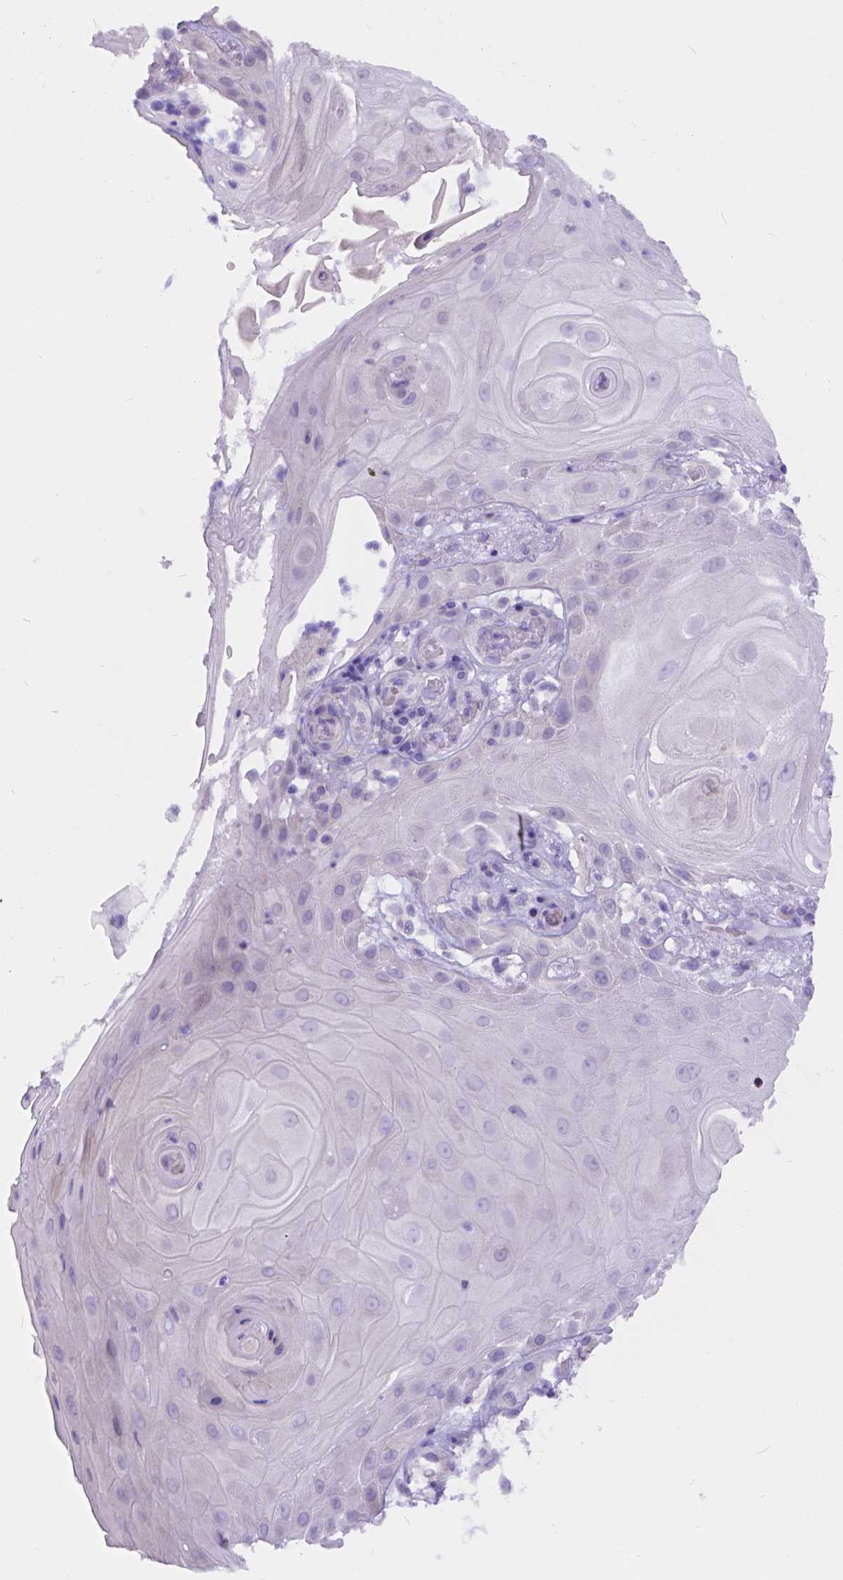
{"staining": {"intensity": "negative", "quantity": "none", "location": "none"}, "tissue": "skin cancer", "cell_type": "Tumor cells", "image_type": "cancer", "snomed": [{"axis": "morphology", "description": "Squamous cell carcinoma, NOS"}, {"axis": "topography", "description": "Skin"}], "caption": "Immunohistochemistry of human skin cancer reveals no staining in tumor cells.", "gene": "DLEC1", "patient": {"sex": "male", "age": 62}}